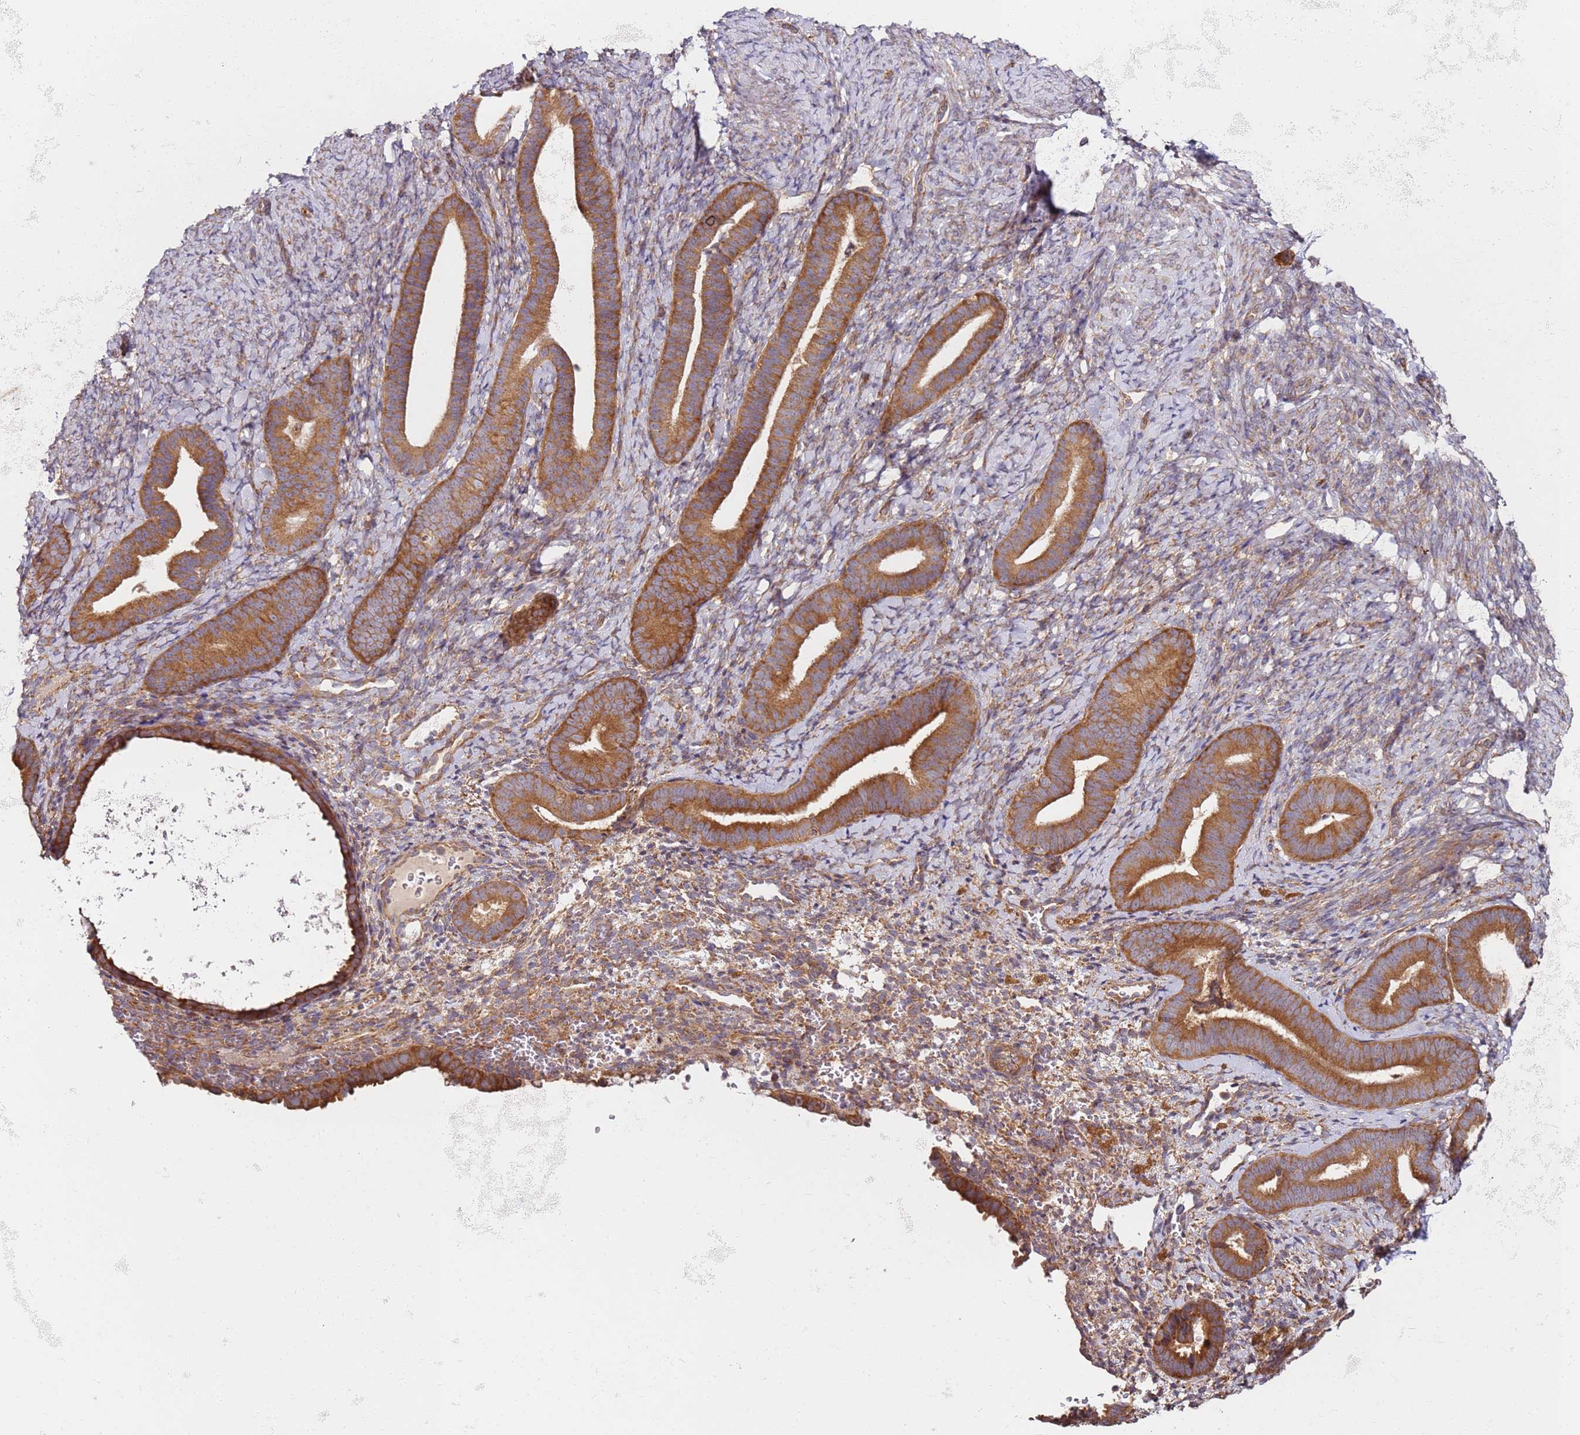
{"staining": {"intensity": "moderate", "quantity": "<25%", "location": "cytoplasmic/membranous"}, "tissue": "endometrium", "cell_type": "Cells in endometrial stroma", "image_type": "normal", "snomed": [{"axis": "morphology", "description": "Normal tissue, NOS"}, {"axis": "topography", "description": "Endometrium"}], "caption": "Immunohistochemistry of normal endometrium shows low levels of moderate cytoplasmic/membranous staining in about <25% of cells in endometrial stroma.", "gene": "RPS3A", "patient": {"sex": "female", "age": 65}}